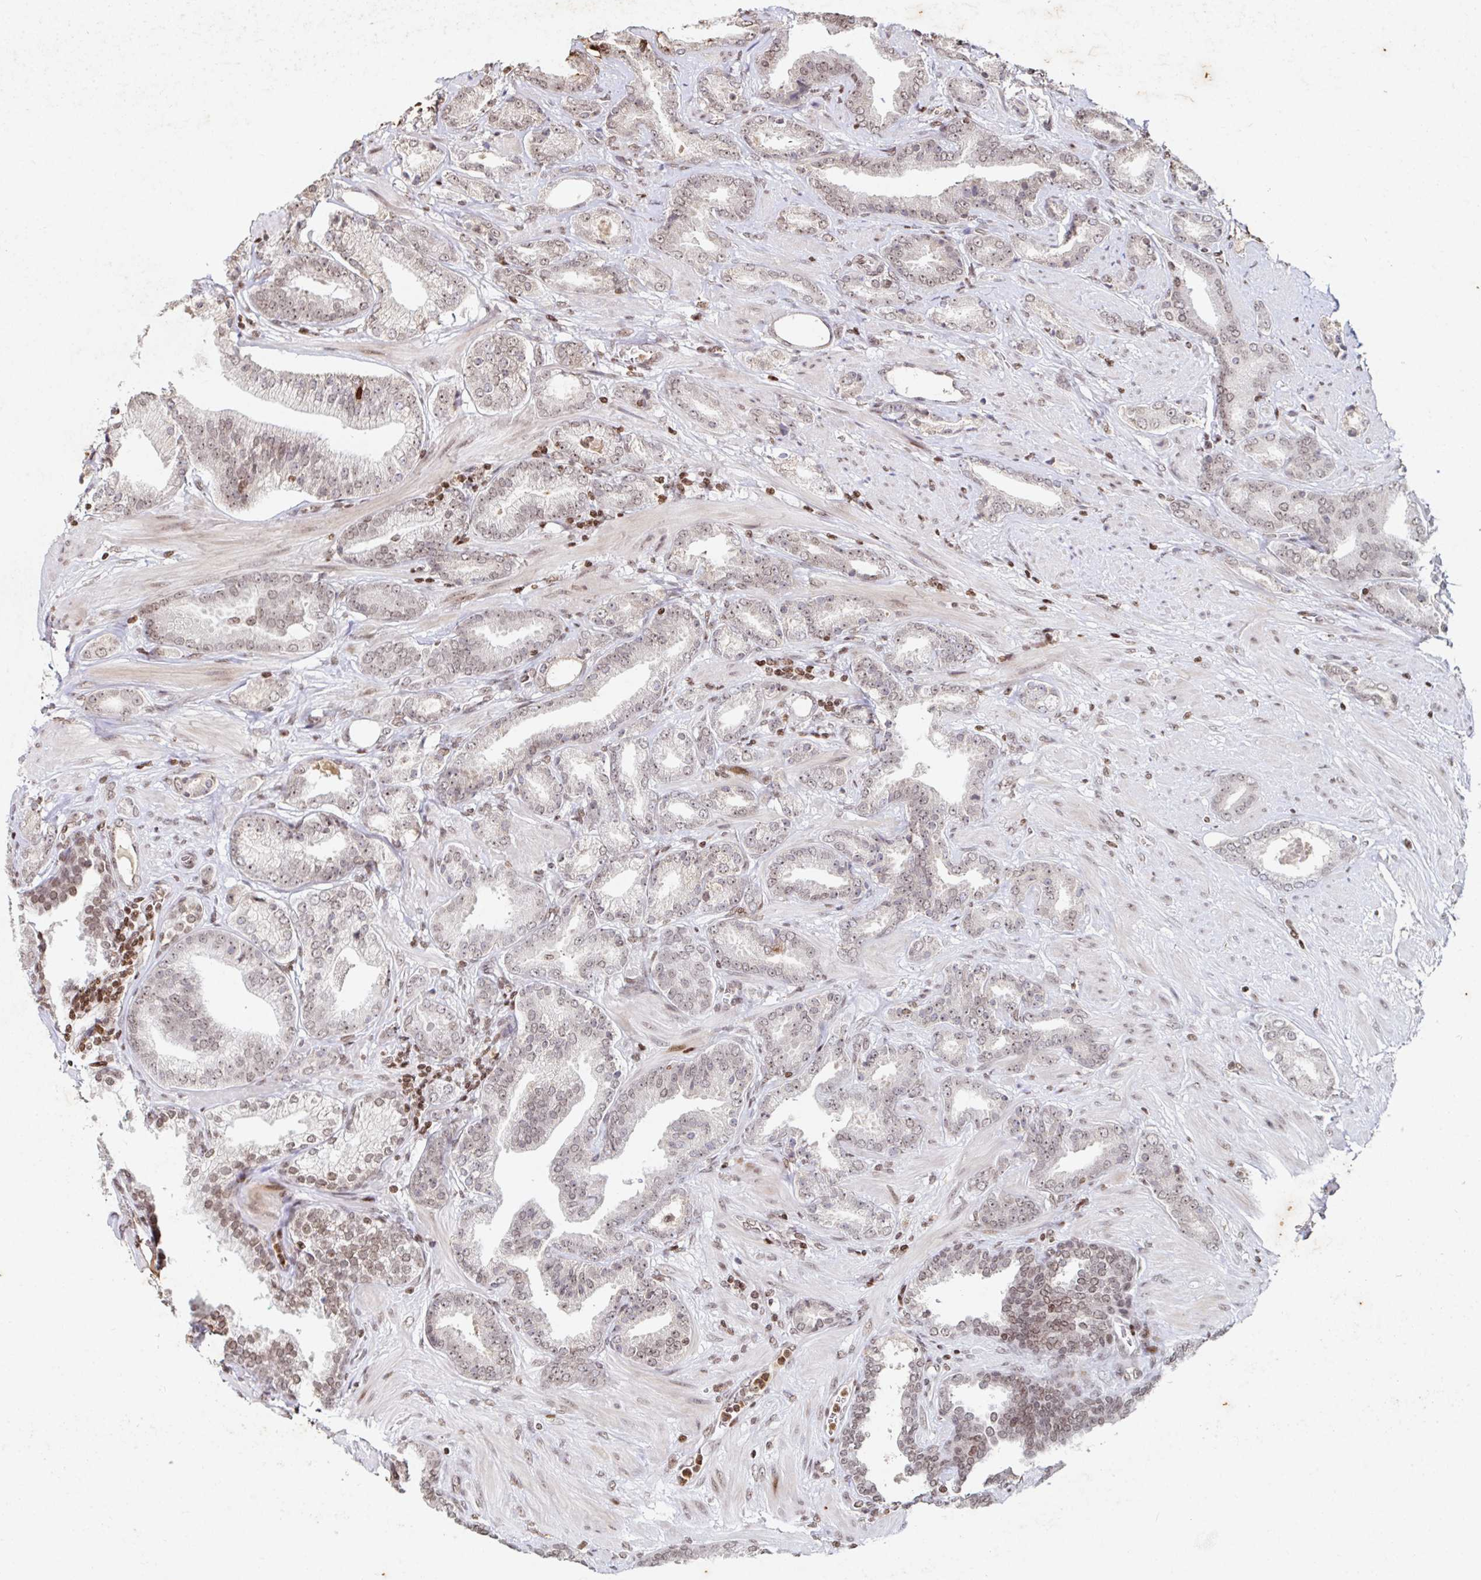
{"staining": {"intensity": "weak", "quantity": ">75%", "location": "nuclear"}, "tissue": "prostate cancer", "cell_type": "Tumor cells", "image_type": "cancer", "snomed": [{"axis": "morphology", "description": "Adenocarcinoma, High grade"}, {"axis": "topography", "description": "Prostate"}], "caption": "Prostate cancer was stained to show a protein in brown. There is low levels of weak nuclear staining in about >75% of tumor cells. (brown staining indicates protein expression, while blue staining denotes nuclei).", "gene": "C19orf53", "patient": {"sex": "male", "age": 56}}